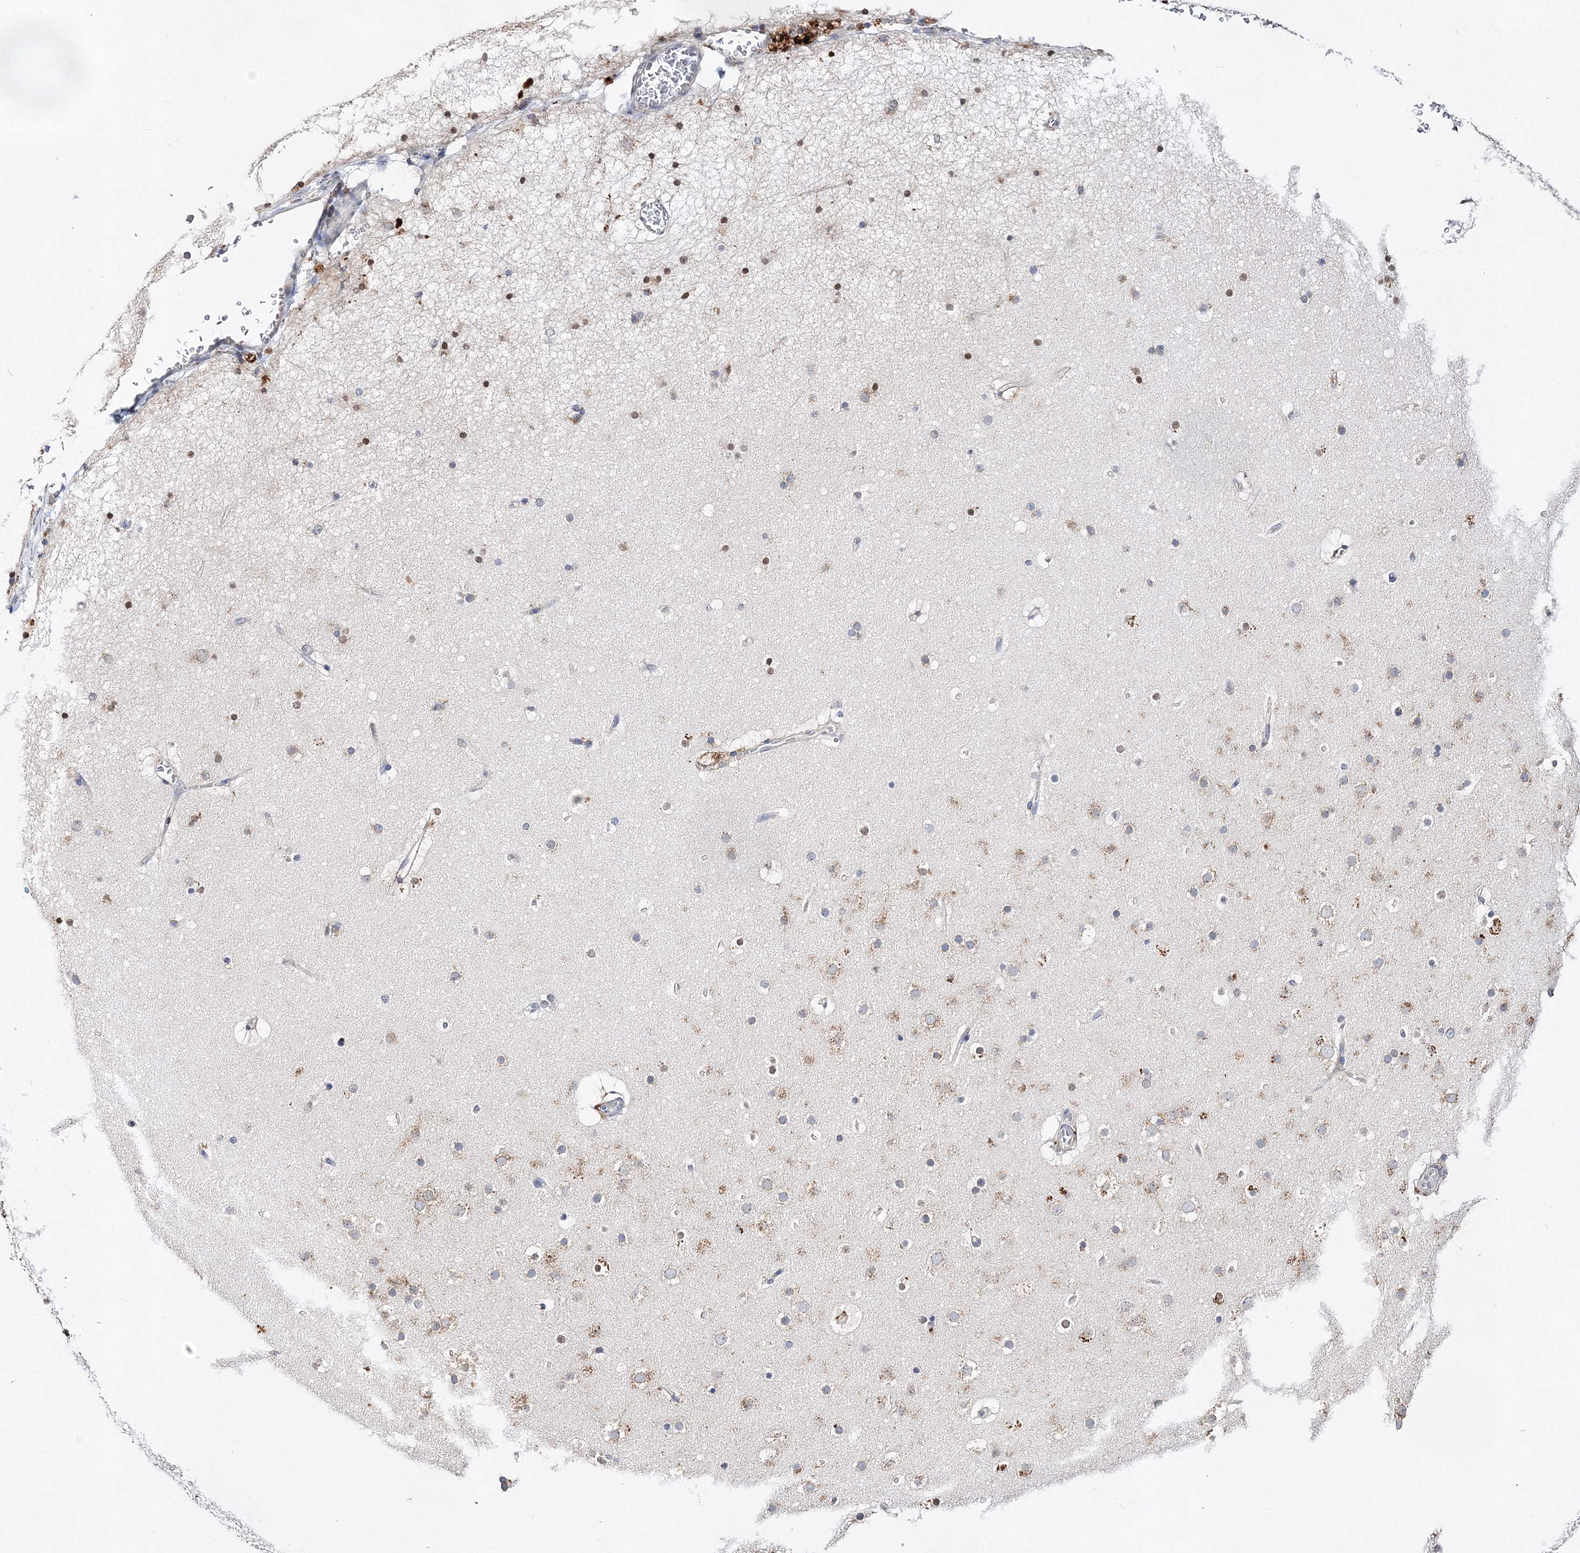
{"staining": {"intensity": "moderate", "quantity": "<25%", "location": "cytoplasmic/membranous"}, "tissue": "cerebral cortex", "cell_type": "Endothelial cells", "image_type": "normal", "snomed": [{"axis": "morphology", "description": "Normal tissue, NOS"}, {"axis": "topography", "description": "Cerebral cortex"}], "caption": "Protein staining of normal cerebral cortex shows moderate cytoplasmic/membranous staining in about <25% of endothelial cells.", "gene": "C3orf38", "patient": {"sex": "male", "age": 57}}